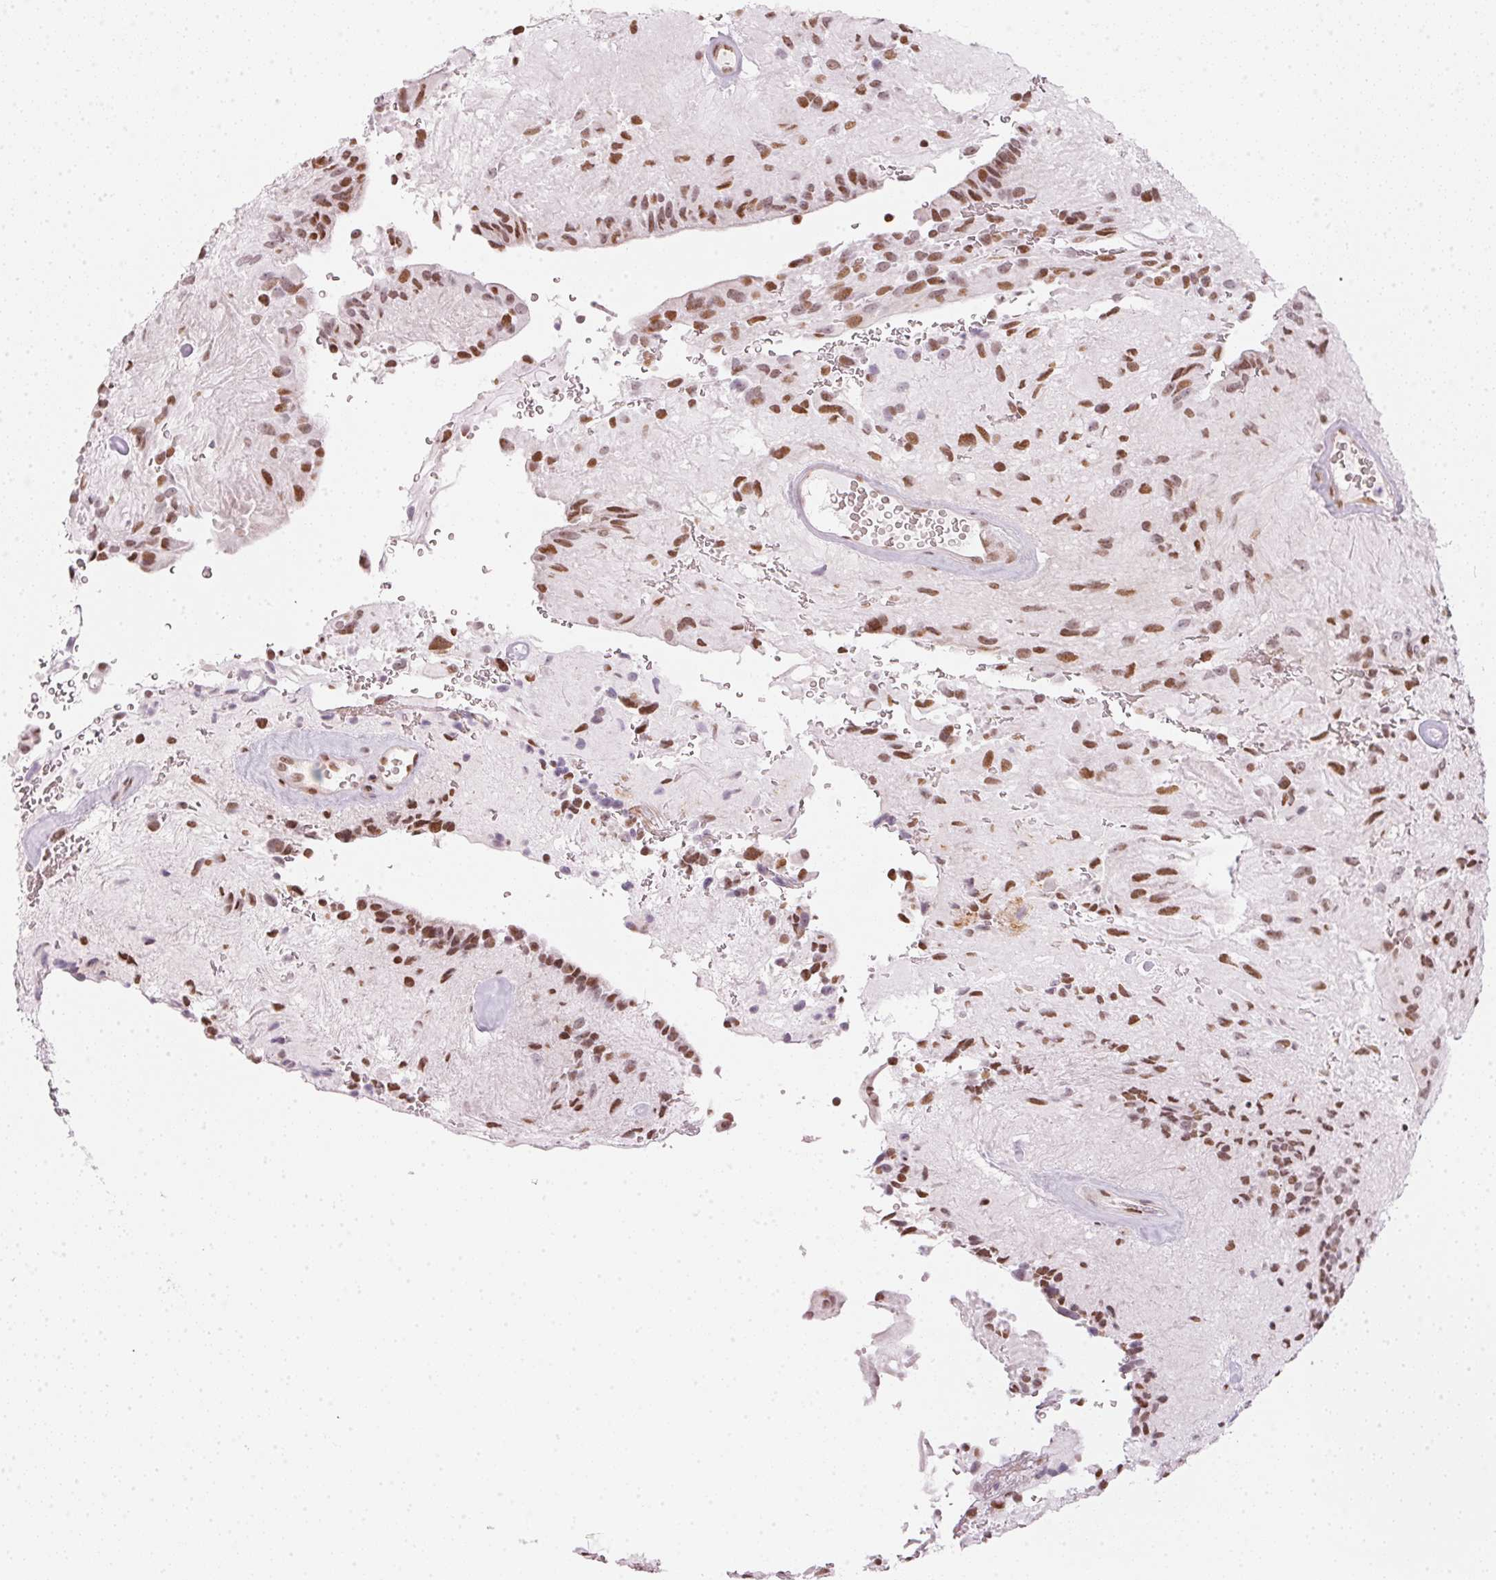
{"staining": {"intensity": "moderate", "quantity": ">75%", "location": "nuclear"}, "tissue": "glioma", "cell_type": "Tumor cells", "image_type": "cancer", "snomed": [{"axis": "morphology", "description": "Glioma, malignant, Low grade"}, {"axis": "topography", "description": "Brain"}], "caption": "IHC (DAB) staining of human malignant low-grade glioma shows moderate nuclear protein expression in approximately >75% of tumor cells. The protein of interest is shown in brown color, while the nuclei are stained blue.", "gene": "KAT6A", "patient": {"sex": "male", "age": 31}}